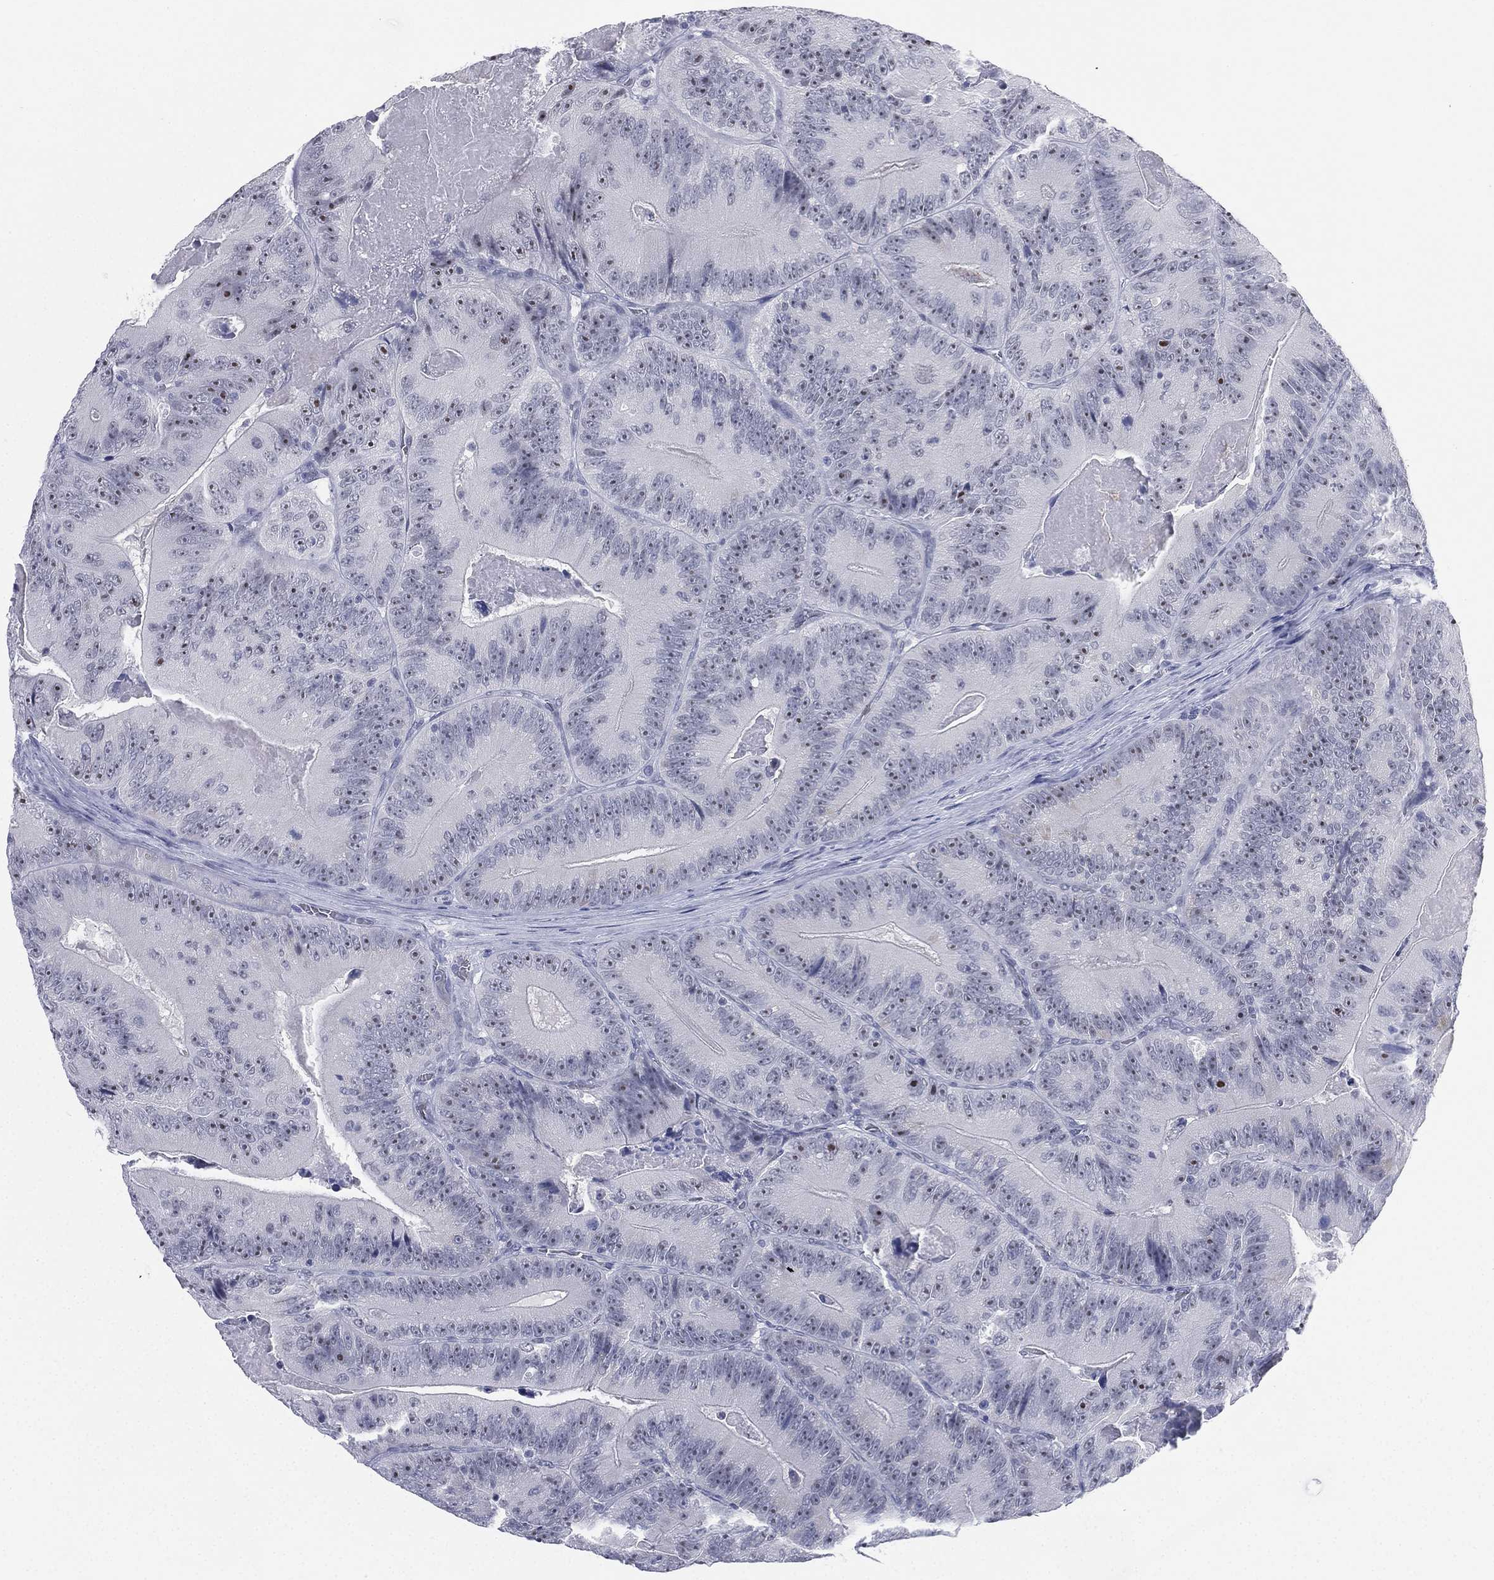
{"staining": {"intensity": "moderate", "quantity": "<25%", "location": "nuclear"}, "tissue": "colorectal cancer", "cell_type": "Tumor cells", "image_type": "cancer", "snomed": [{"axis": "morphology", "description": "Adenocarcinoma, NOS"}, {"axis": "topography", "description": "Colon"}], "caption": "A brown stain highlights moderate nuclear expression of a protein in colorectal cancer tumor cells.", "gene": "CD22", "patient": {"sex": "female", "age": 86}}